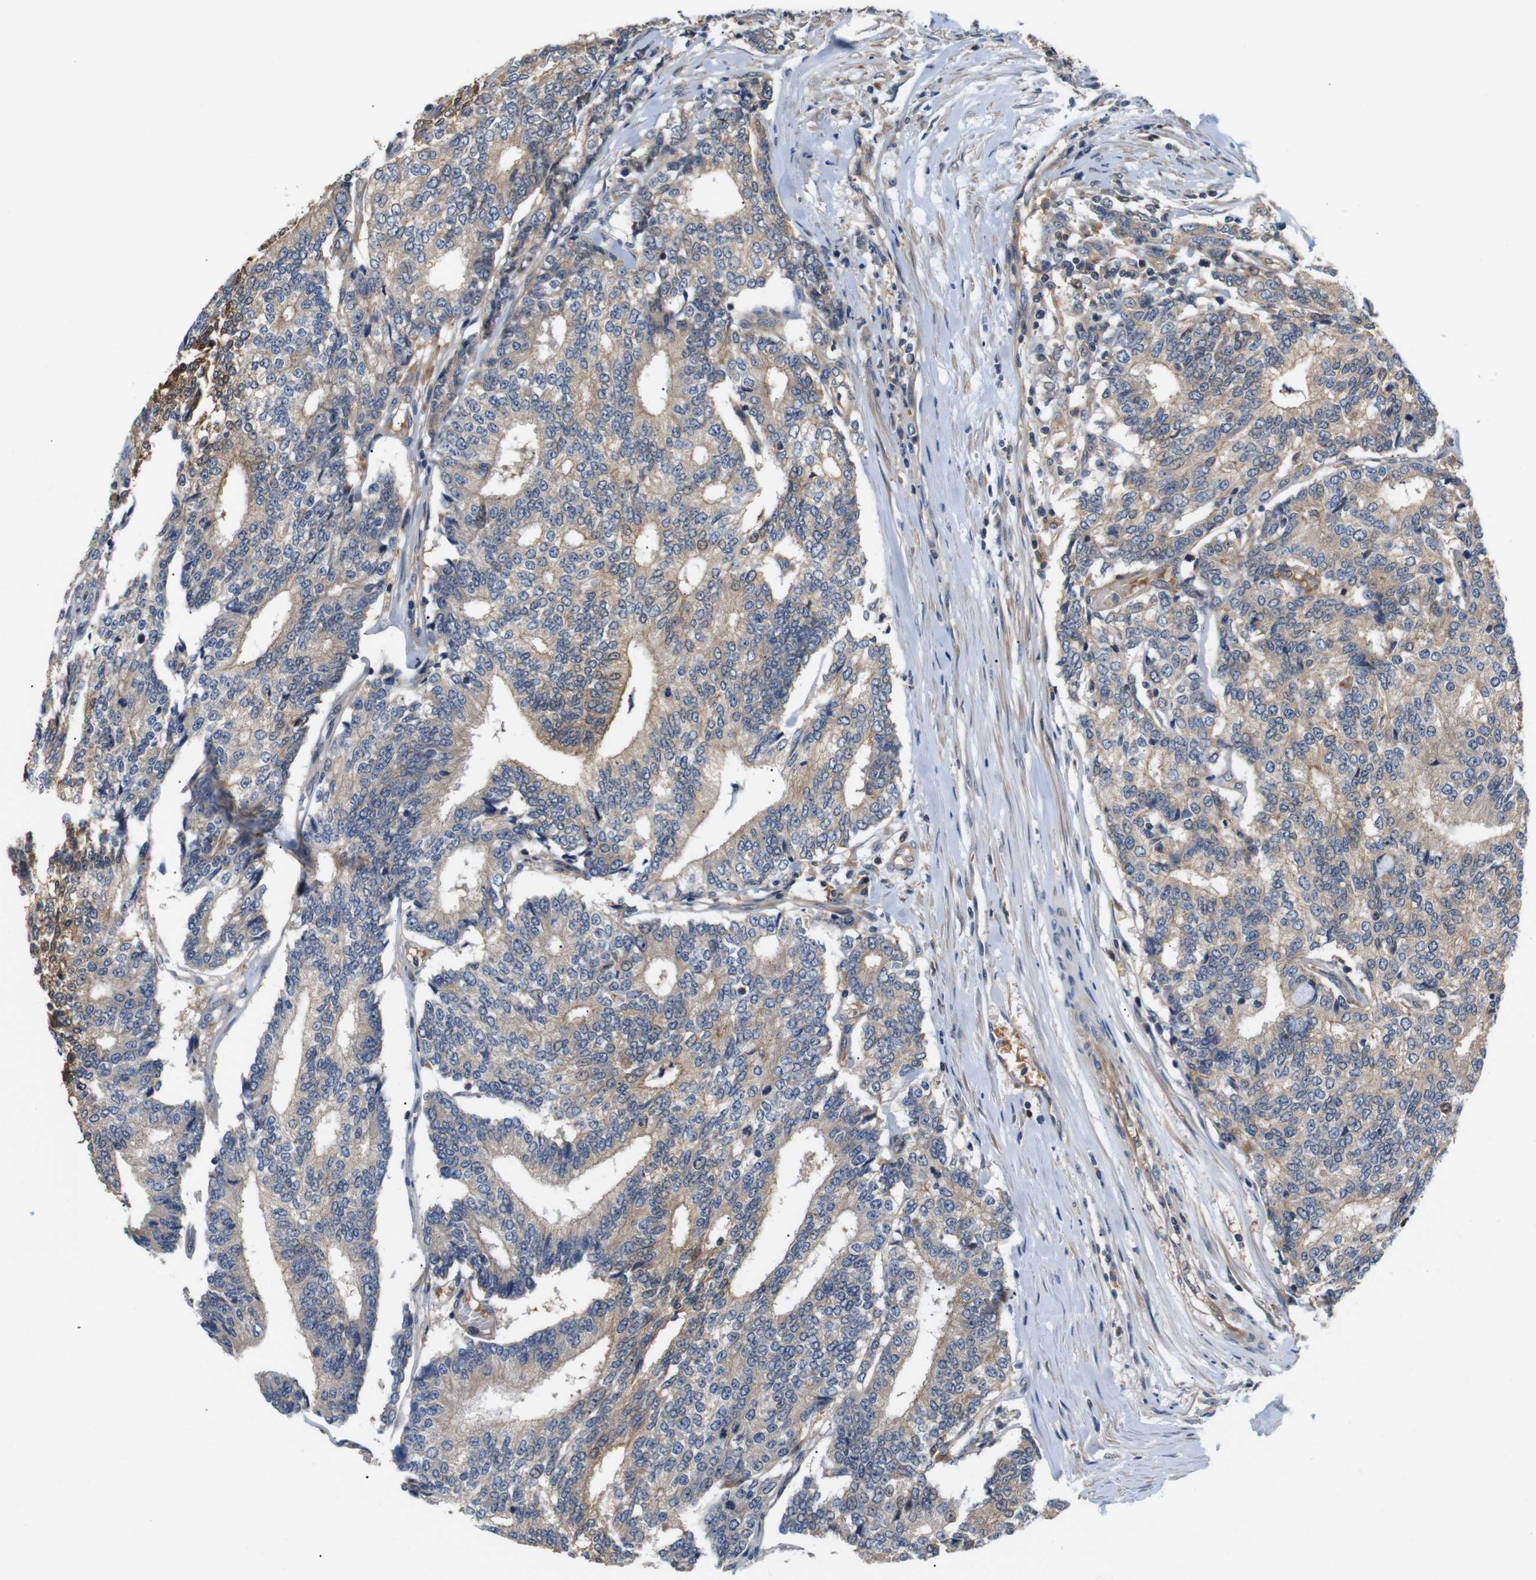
{"staining": {"intensity": "moderate", "quantity": ">75%", "location": "cytoplasmic/membranous"}, "tissue": "prostate cancer", "cell_type": "Tumor cells", "image_type": "cancer", "snomed": [{"axis": "morphology", "description": "Normal tissue, NOS"}, {"axis": "morphology", "description": "Adenocarcinoma, High grade"}, {"axis": "topography", "description": "Prostate"}, {"axis": "topography", "description": "Seminal veicle"}], "caption": "Immunohistochemical staining of human prostate cancer (high-grade adenocarcinoma) displays medium levels of moderate cytoplasmic/membranous expression in about >75% of tumor cells. Immunohistochemistry (ihc) stains the protein of interest in brown and the nuclei are stained blue.", "gene": "DDR1", "patient": {"sex": "male", "age": 55}}